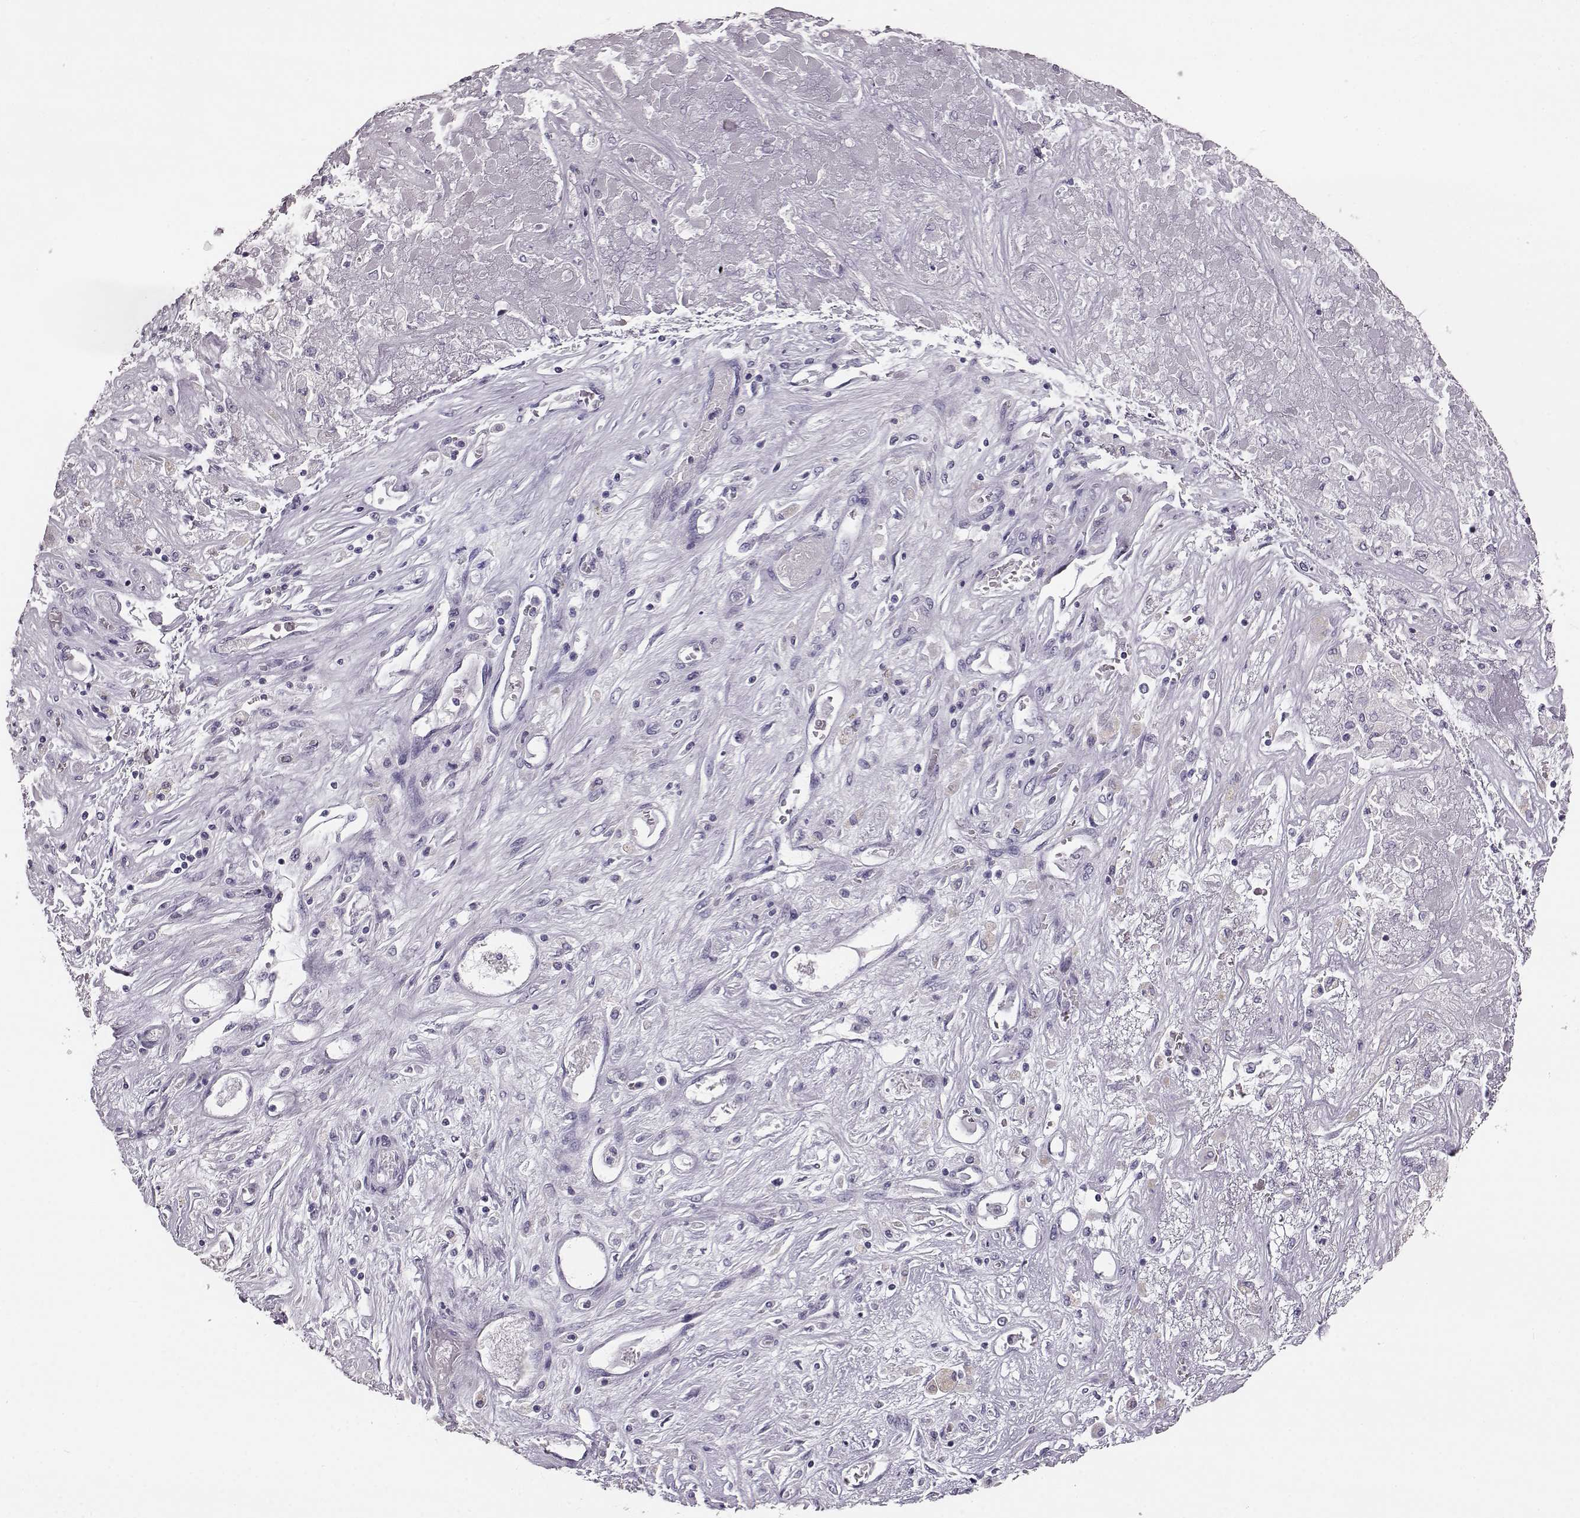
{"staining": {"intensity": "negative", "quantity": "none", "location": "none"}, "tissue": "liver cancer", "cell_type": "Tumor cells", "image_type": "cancer", "snomed": [{"axis": "morphology", "description": "Cholangiocarcinoma"}, {"axis": "topography", "description": "Liver"}], "caption": "IHC of human liver cancer (cholangiocarcinoma) demonstrates no staining in tumor cells.", "gene": "BFSP2", "patient": {"sex": "female", "age": 52}}